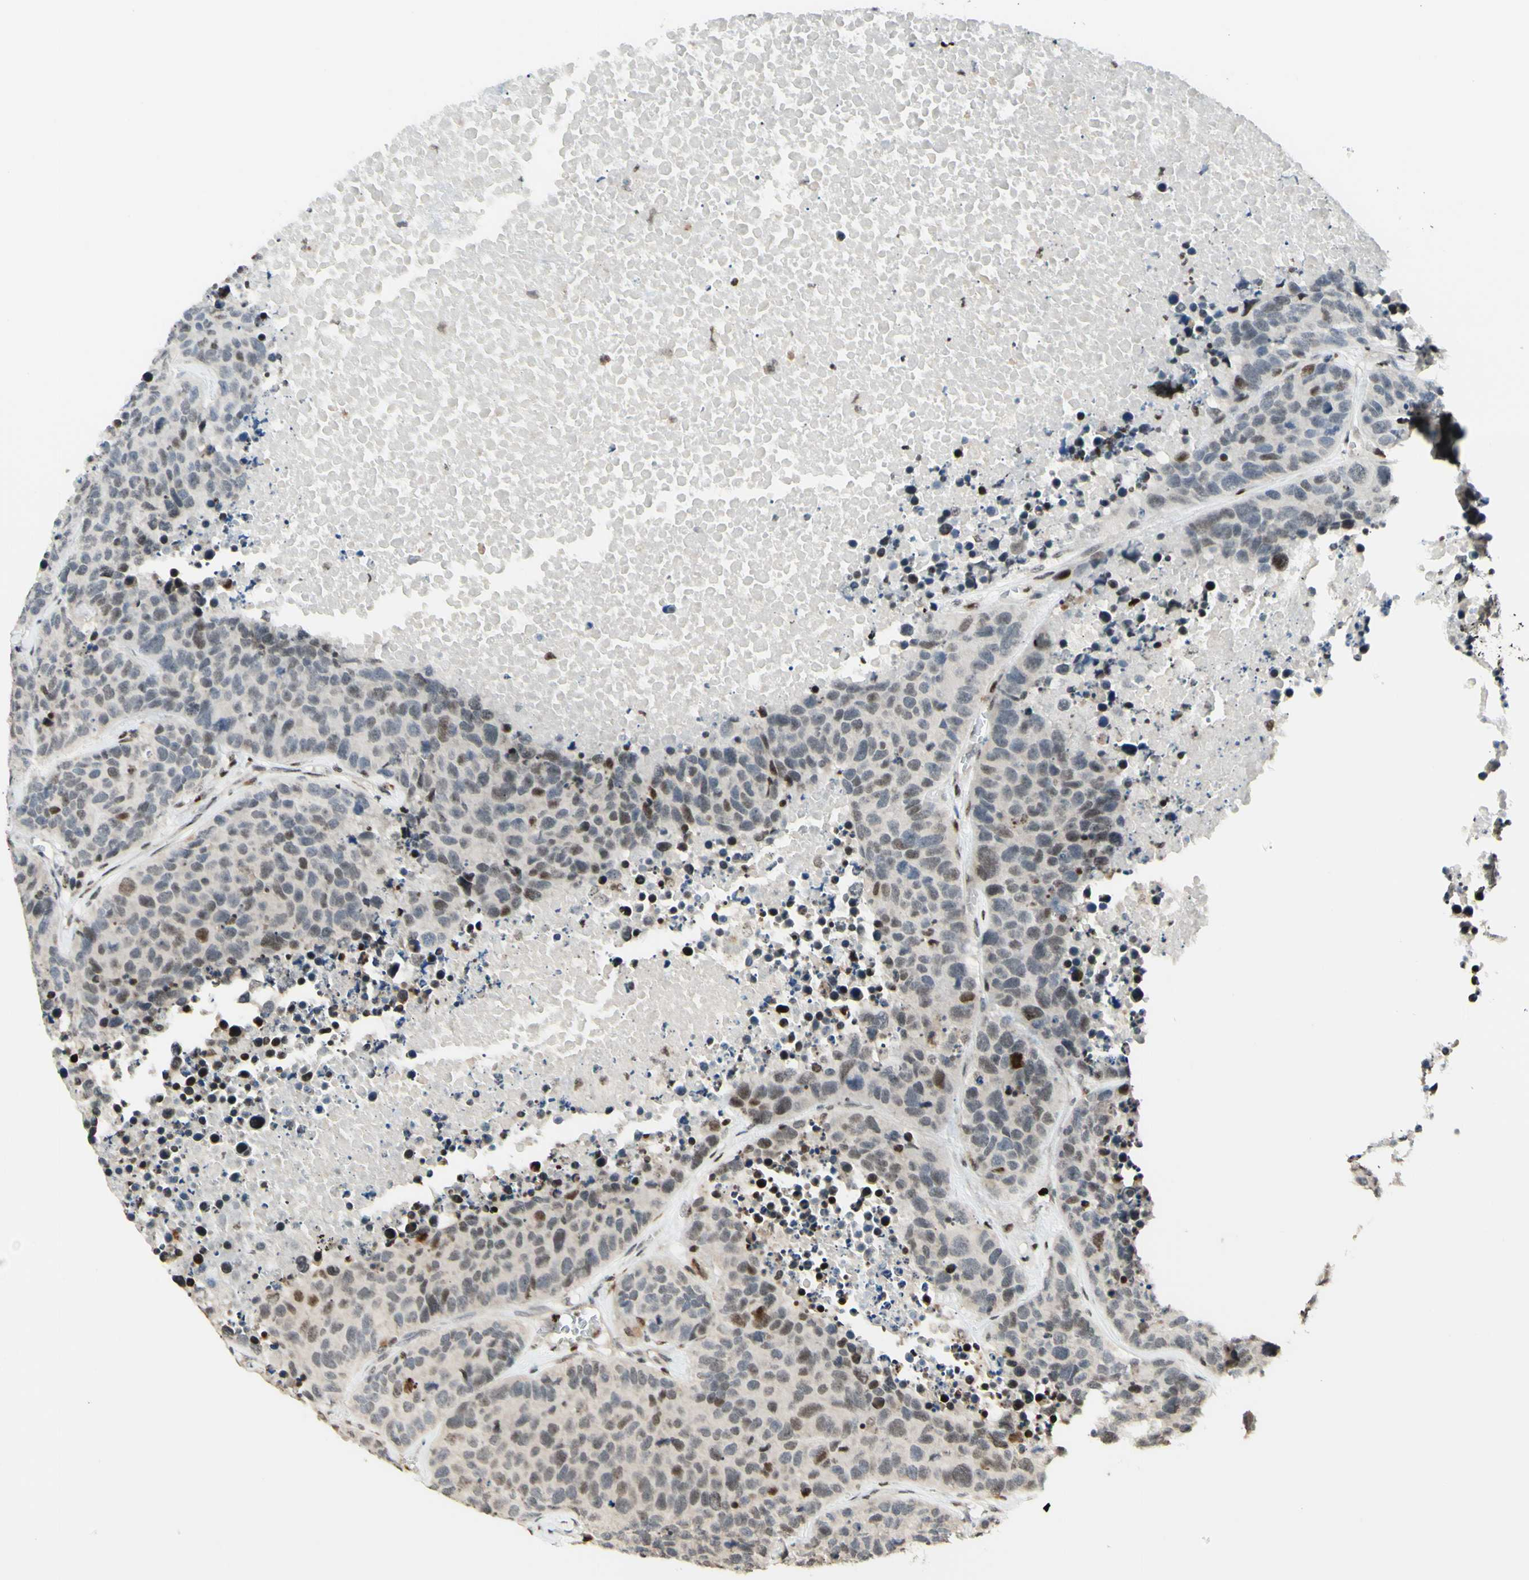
{"staining": {"intensity": "weak", "quantity": "<25%", "location": "nuclear"}, "tissue": "carcinoid", "cell_type": "Tumor cells", "image_type": "cancer", "snomed": [{"axis": "morphology", "description": "Carcinoid, malignant, NOS"}, {"axis": "topography", "description": "Lung"}], "caption": "The micrograph shows no significant positivity in tumor cells of carcinoid.", "gene": "CDKL5", "patient": {"sex": "male", "age": 60}}